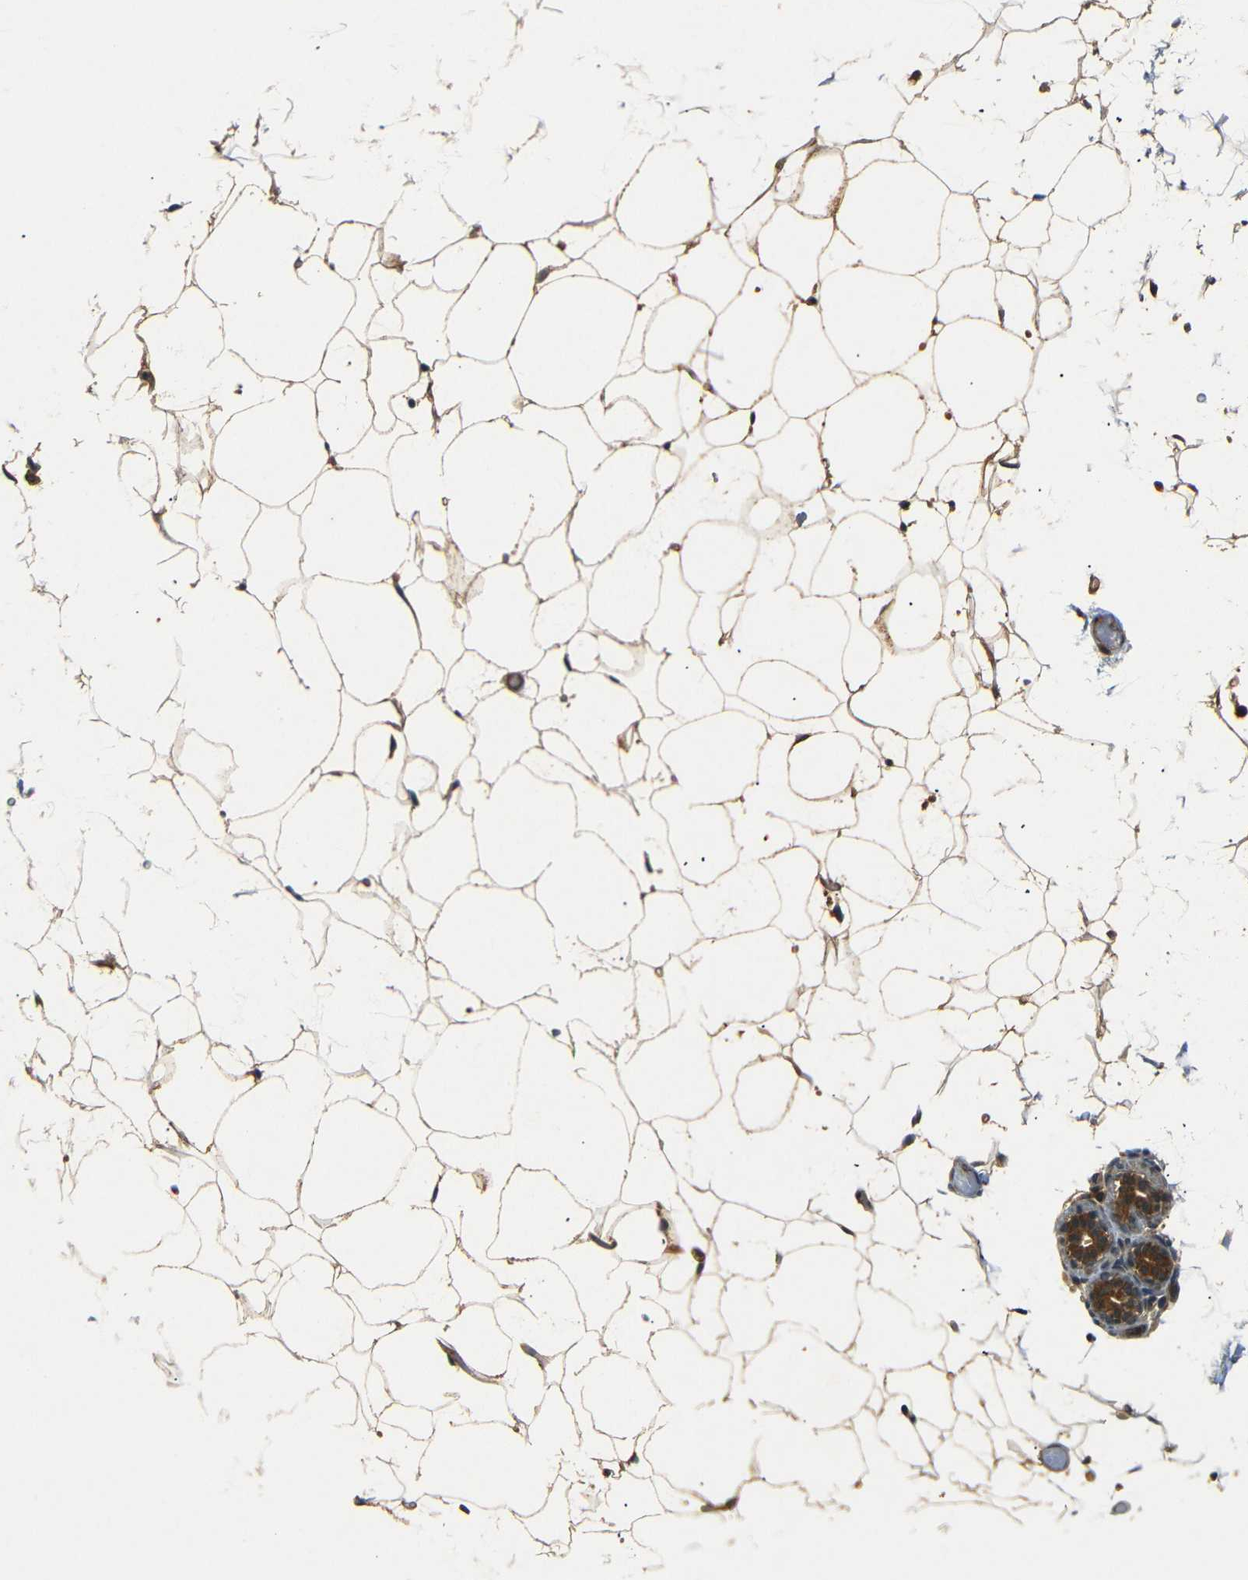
{"staining": {"intensity": "moderate", "quantity": "25%-75%", "location": "cytoplasmic/membranous"}, "tissue": "adipose tissue", "cell_type": "Adipocytes", "image_type": "normal", "snomed": [{"axis": "morphology", "description": "Normal tissue, NOS"}, {"axis": "topography", "description": "Breast"}, {"axis": "topography", "description": "Soft tissue"}], "caption": "A brown stain highlights moderate cytoplasmic/membranous staining of a protein in adipocytes of benign adipose tissue.", "gene": "TANK", "patient": {"sex": "female", "age": 75}}